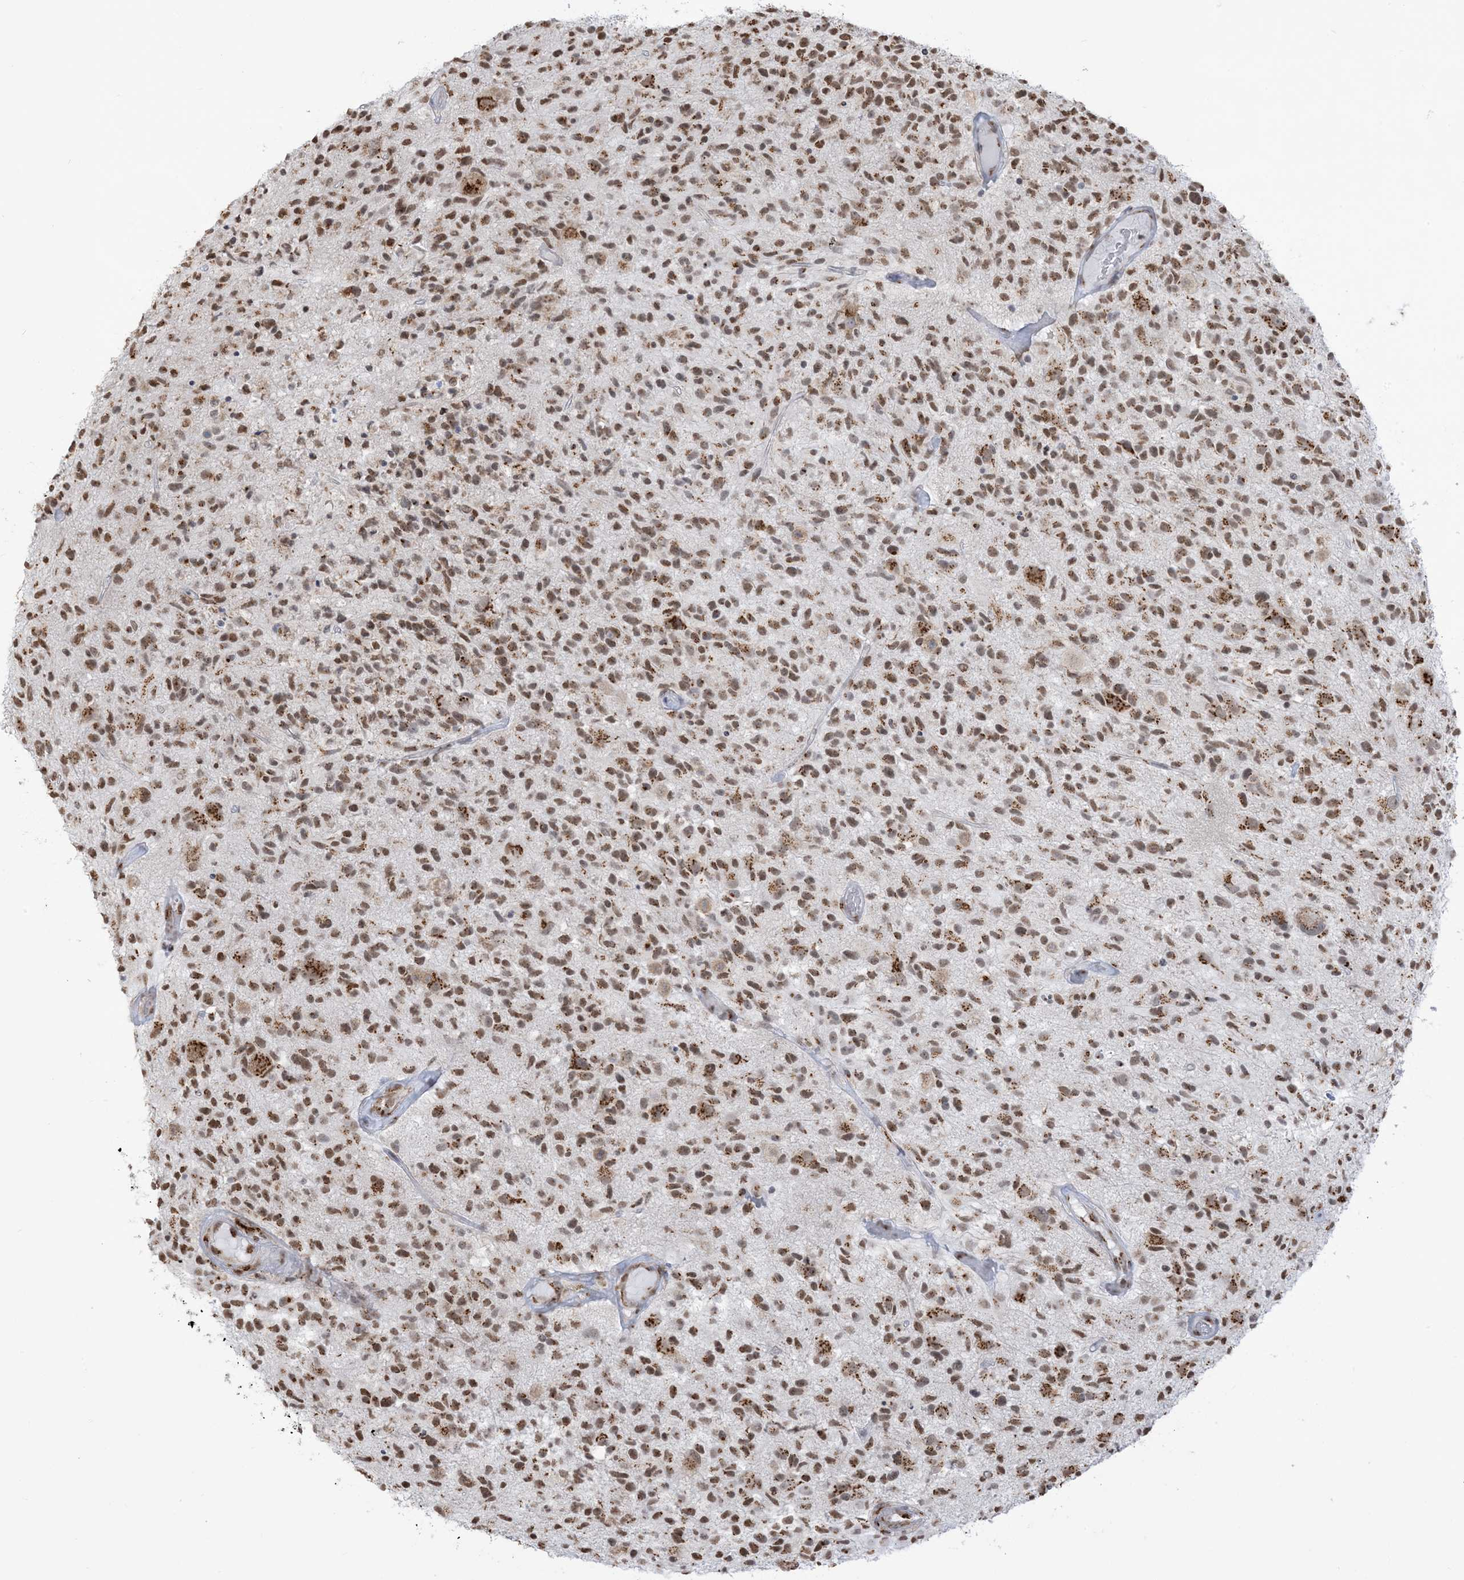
{"staining": {"intensity": "moderate", "quantity": ">75%", "location": "cytoplasmic/membranous,nuclear"}, "tissue": "glioma", "cell_type": "Tumor cells", "image_type": "cancer", "snomed": [{"axis": "morphology", "description": "Glioma, malignant, High grade"}, {"axis": "morphology", "description": "Glioblastoma, NOS"}, {"axis": "topography", "description": "Brain"}], "caption": "Brown immunohistochemical staining in high-grade glioma (malignant) displays moderate cytoplasmic/membranous and nuclear expression in approximately >75% of tumor cells. The staining was performed using DAB (3,3'-diaminobenzidine), with brown indicating positive protein expression. Nuclei are stained blue with hematoxylin.", "gene": "GPR107", "patient": {"sex": "male", "age": 60}}